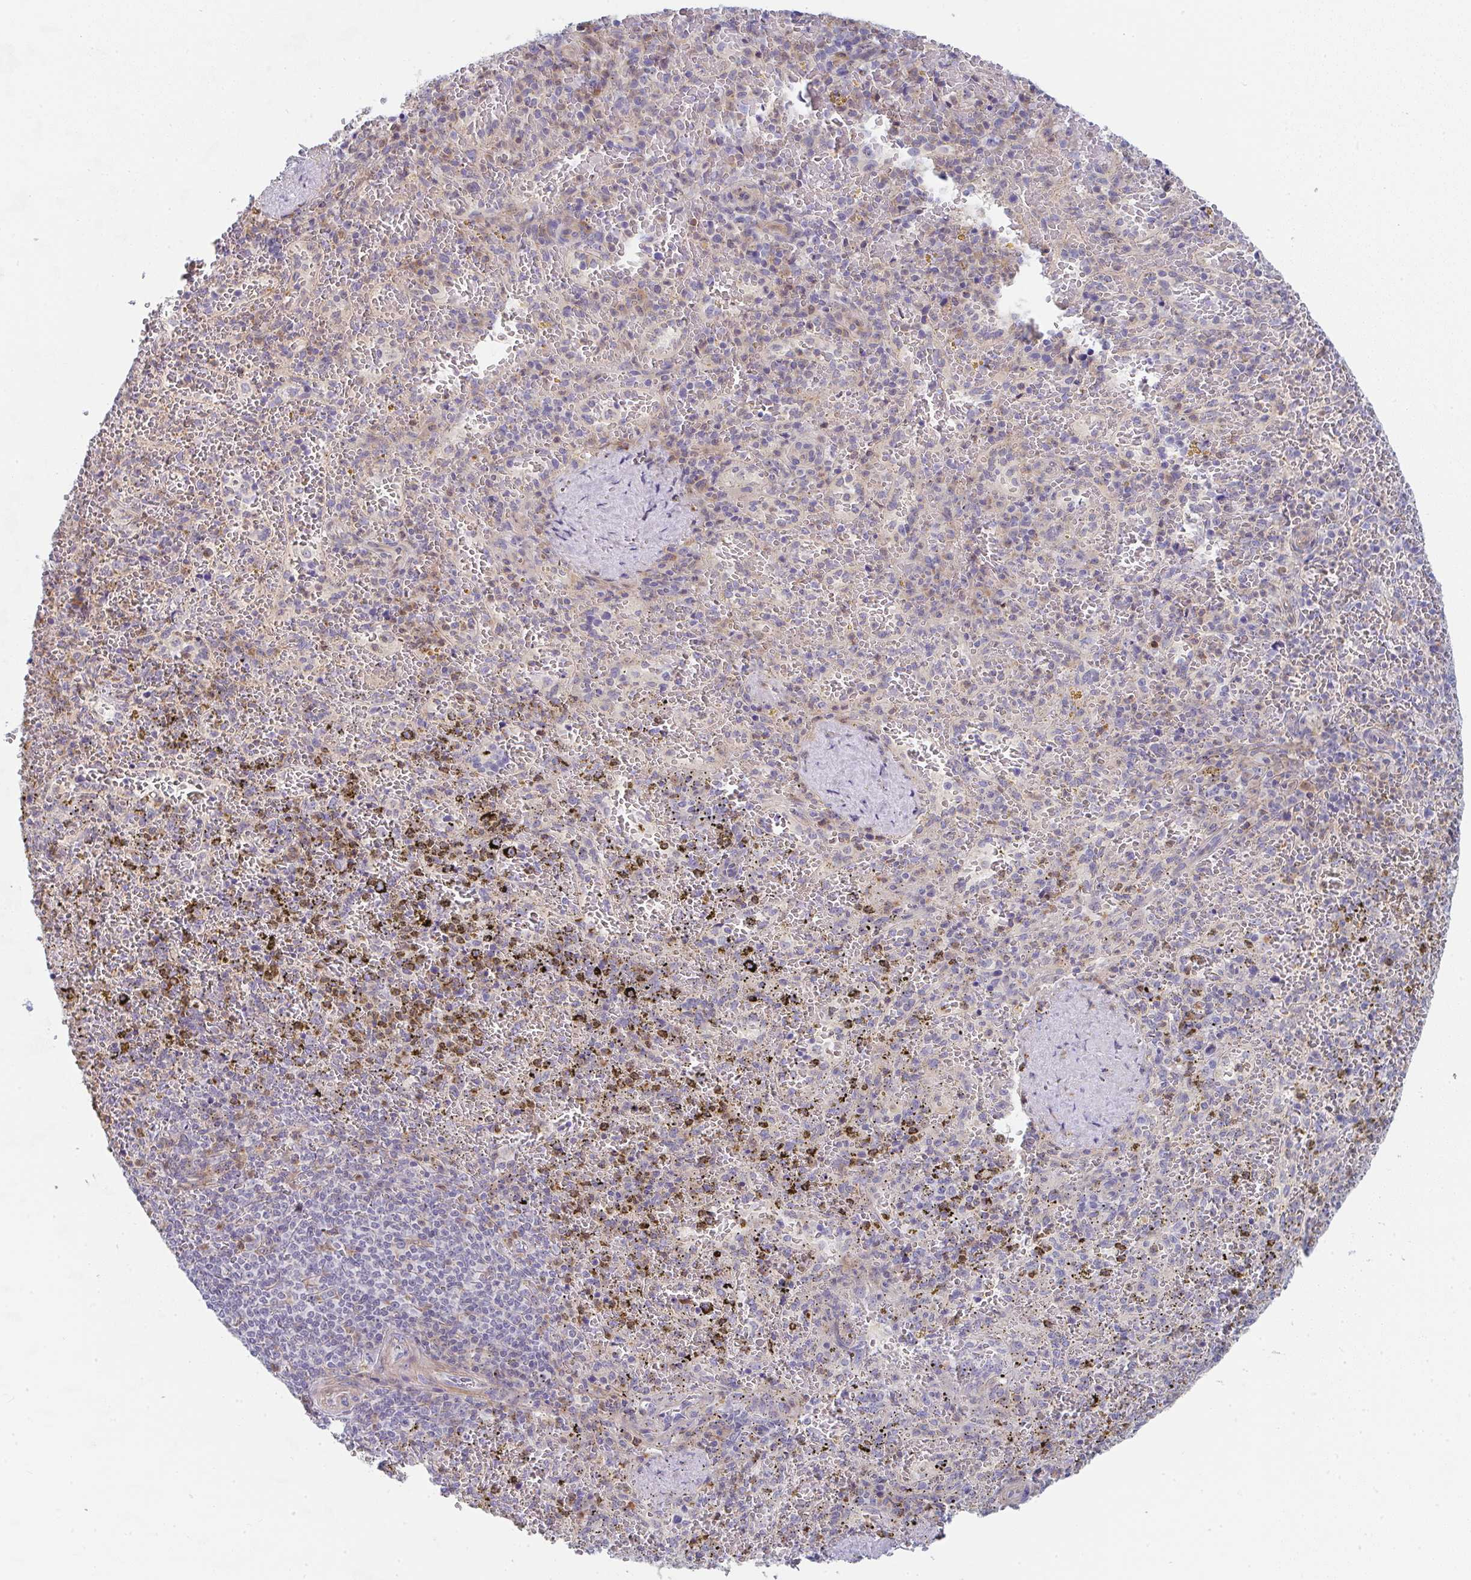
{"staining": {"intensity": "moderate", "quantity": "<25%", "location": "cytoplasmic/membranous"}, "tissue": "spleen", "cell_type": "Cells in red pulp", "image_type": "normal", "snomed": [{"axis": "morphology", "description": "Normal tissue, NOS"}, {"axis": "topography", "description": "Spleen"}], "caption": "Normal spleen was stained to show a protein in brown. There is low levels of moderate cytoplasmic/membranous expression in about <25% of cells in red pulp. (DAB = brown stain, brightfield microscopy at high magnification).", "gene": "KLHL33", "patient": {"sex": "female", "age": 50}}